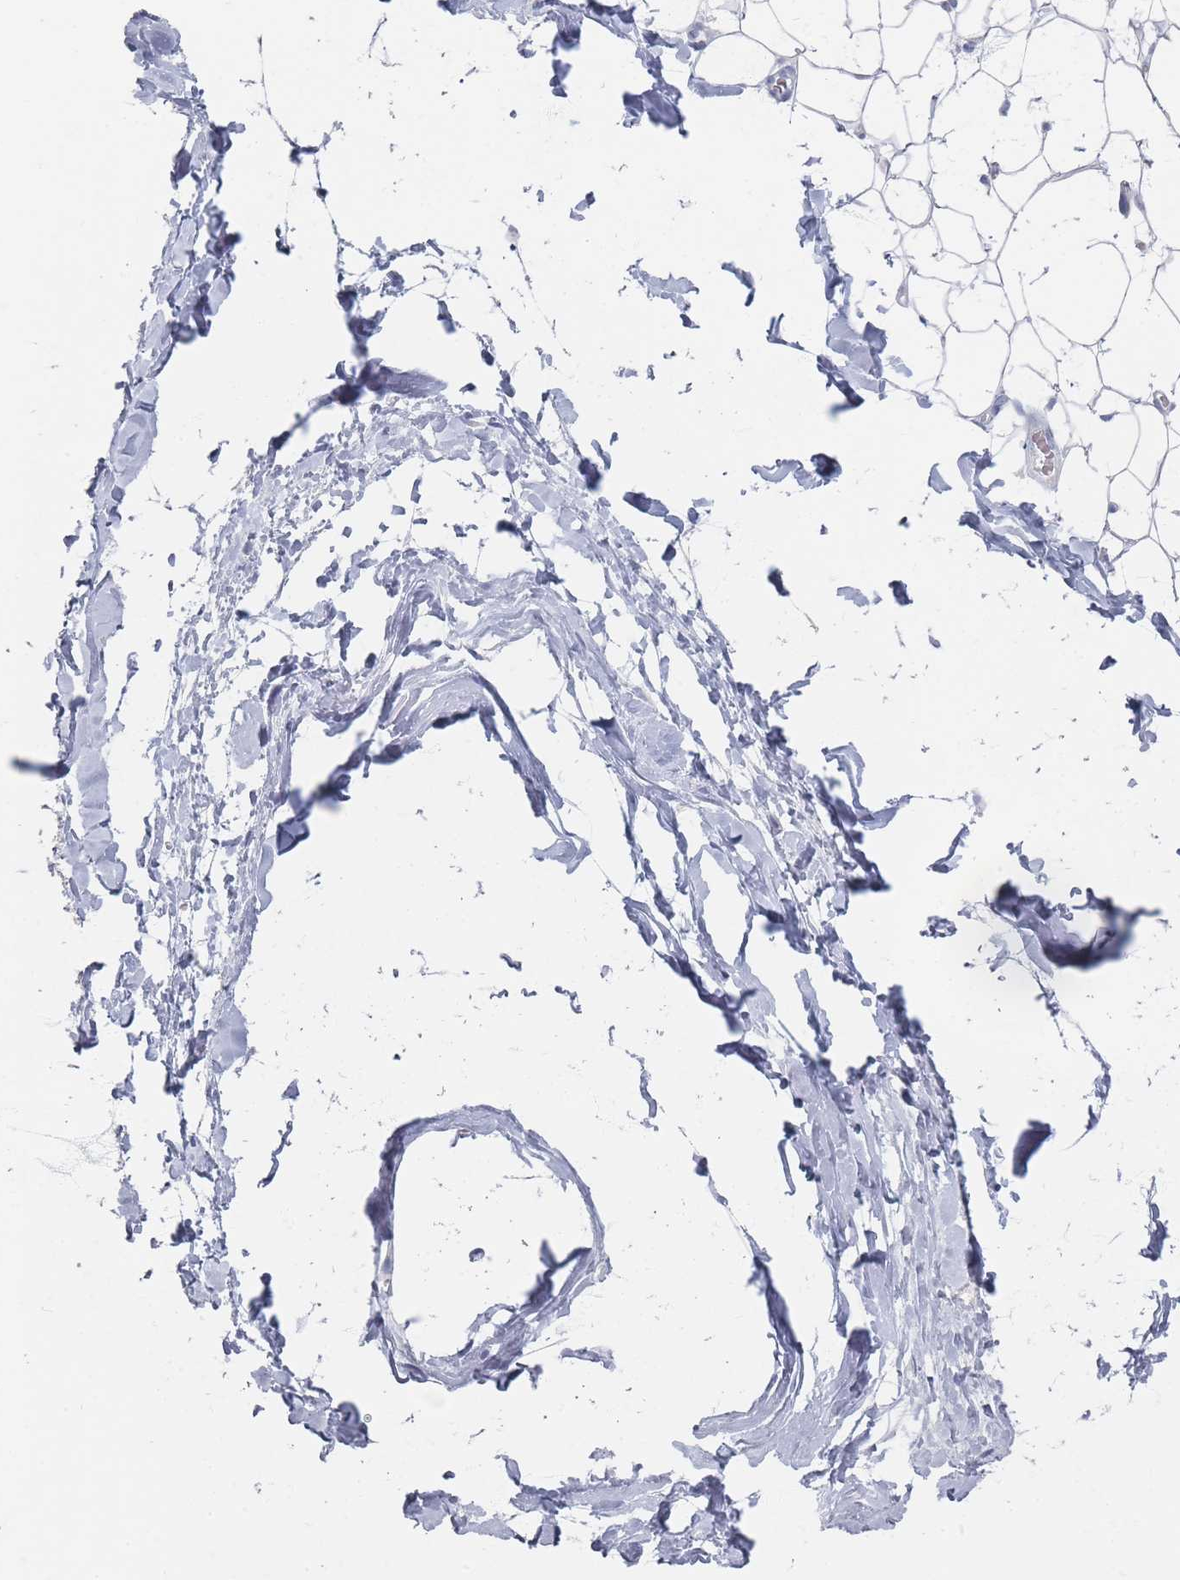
{"staining": {"intensity": "negative", "quantity": "none", "location": "none"}, "tissue": "adipose tissue", "cell_type": "Adipocytes", "image_type": "normal", "snomed": [{"axis": "morphology", "description": "Normal tissue, NOS"}, {"axis": "topography", "description": "Breast"}], "caption": "Adipocytes show no significant protein staining in benign adipose tissue. The staining is performed using DAB (3,3'-diaminobenzidine) brown chromogen with nuclei counter-stained in using hematoxylin.", "gene": "CD37", "patient": {"sex": "female", "age": 26}}